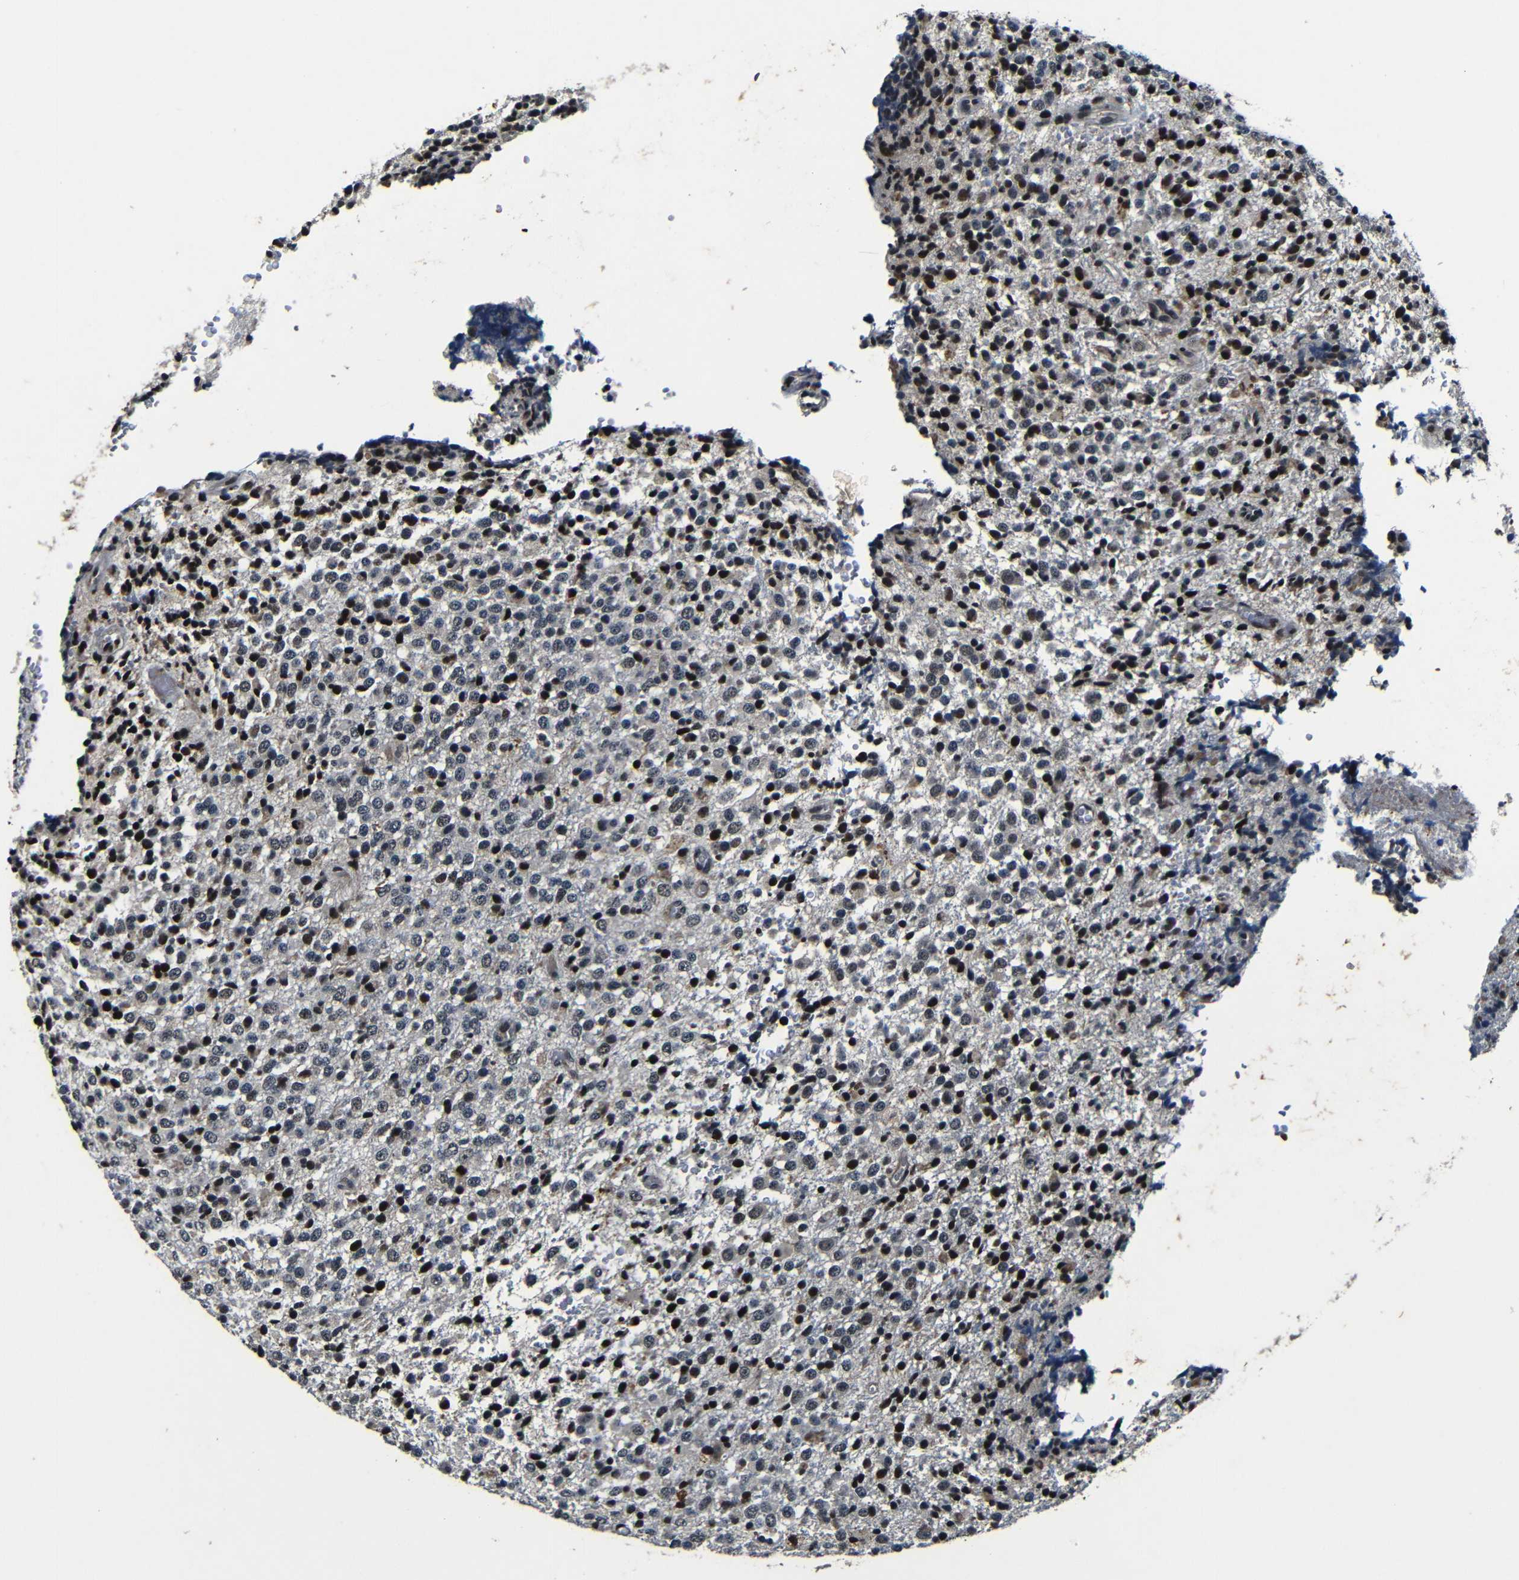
{"staining": {"intensity": "strong", "quantity": "25%-75%", "location": "nuclear"}, "tissue": "glioma", "cell_type": "Tumor cells", "image_type": "cancer", "snomed": [{"axis": "morphology", "description": "Glioma, malignant, High grade"}, {"axis": "topography", "description": "pancreas cauda"}], "caption": "Human malignant glioma (high-grade) stained with a brown dye shows strong nuclear positive expression in about 25%-75% of tumor cells.", "gene": "FOXD4", "patient": {"sex": "male", "age": 60}}